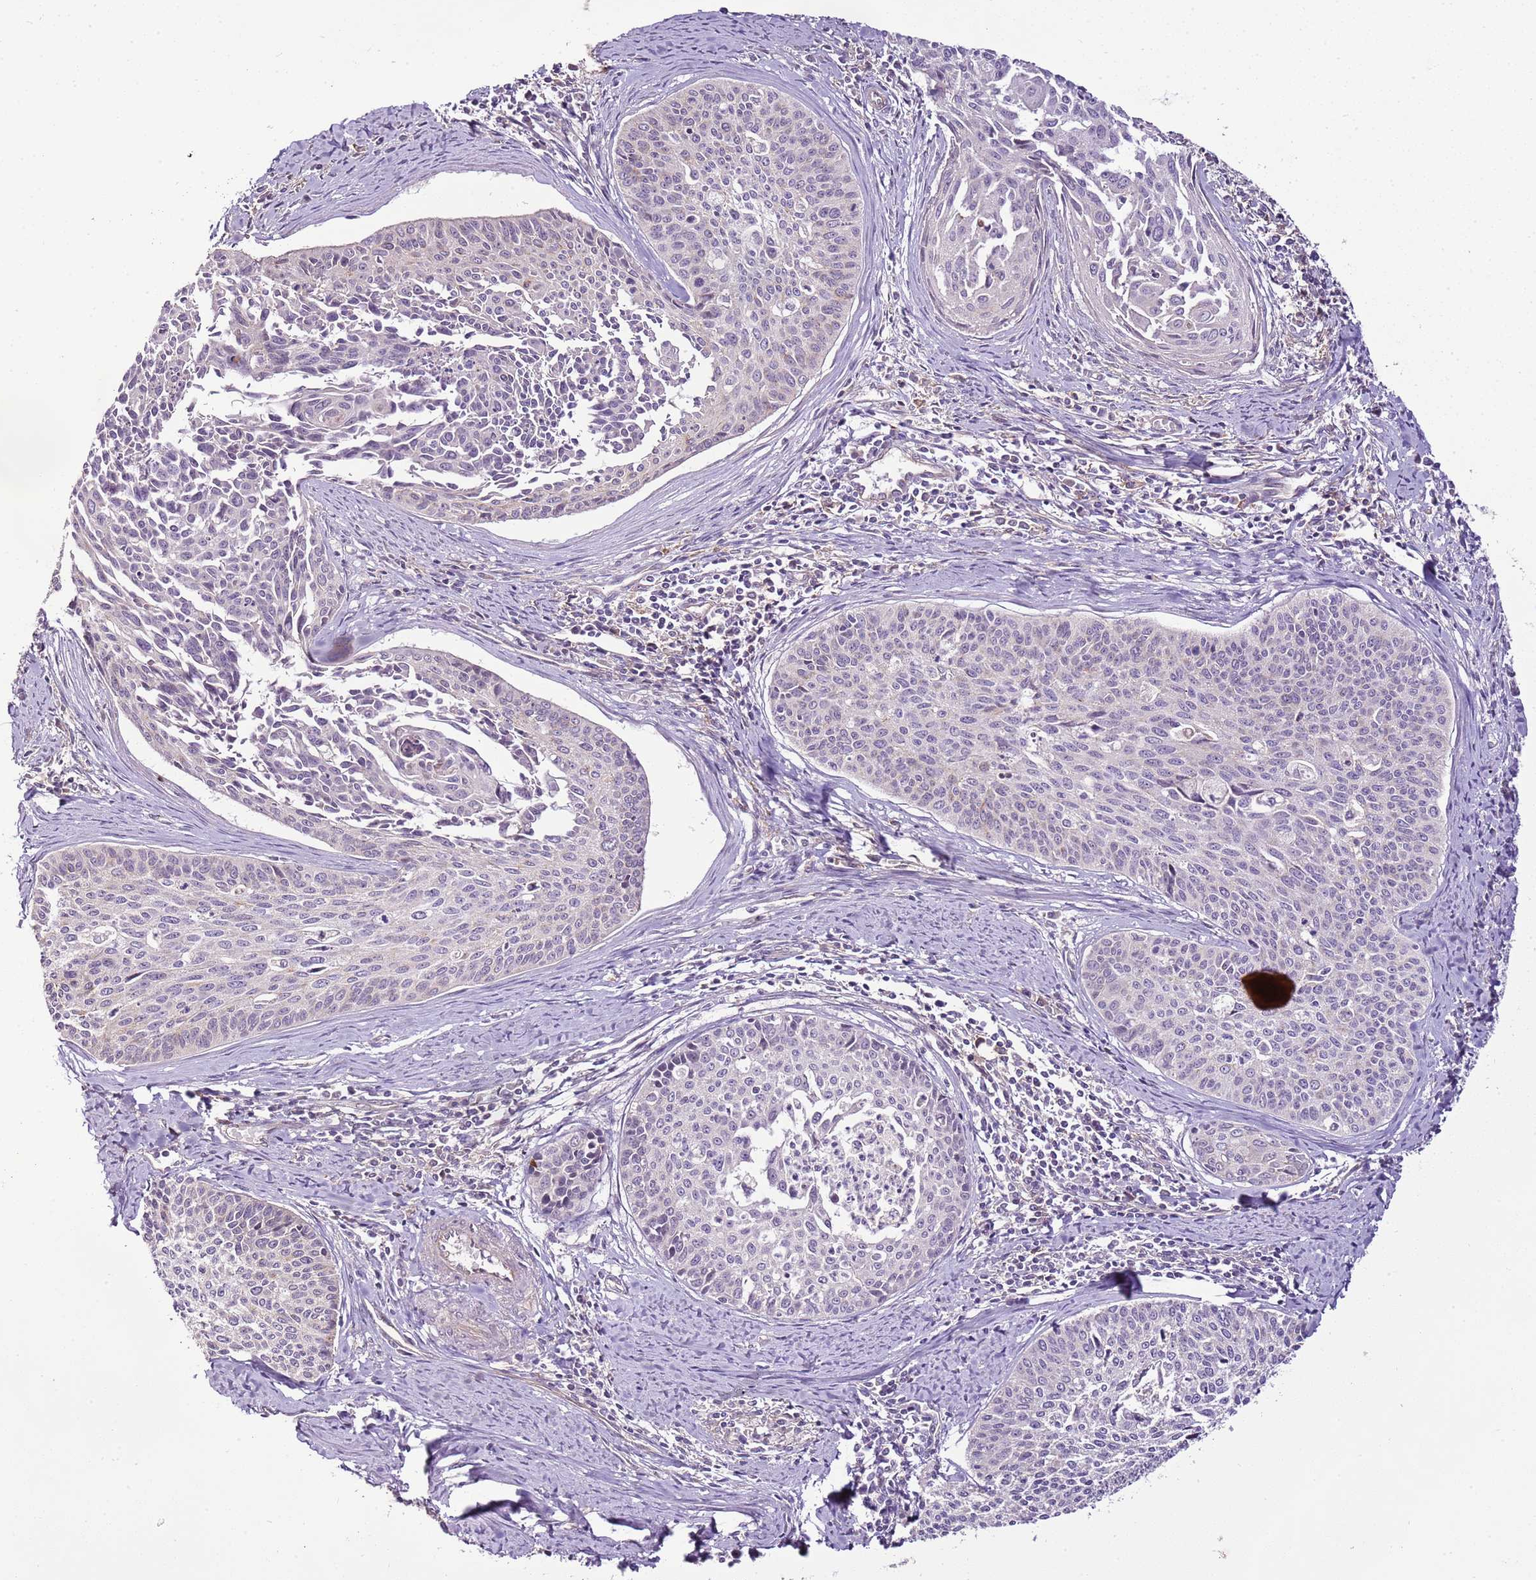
{"staining": {"intensity": "negative", "quantity": "none", "location": "none"}, "tissue": "cervical cancer", "cell_type": "Tumor cells", "image_type": "cancer", "snomed": [{"axis": "morphology", "description": "Squamous cell carcinoma, NOS"}, {"axis": "topography", "description": "Cervix"}], "caption": "The photomicrograph shows no staining of tumor cells in cervical squamous cell carcinoma.", "gene": "CMKLR1", "patient": {"sex": "female", "age": 55}}